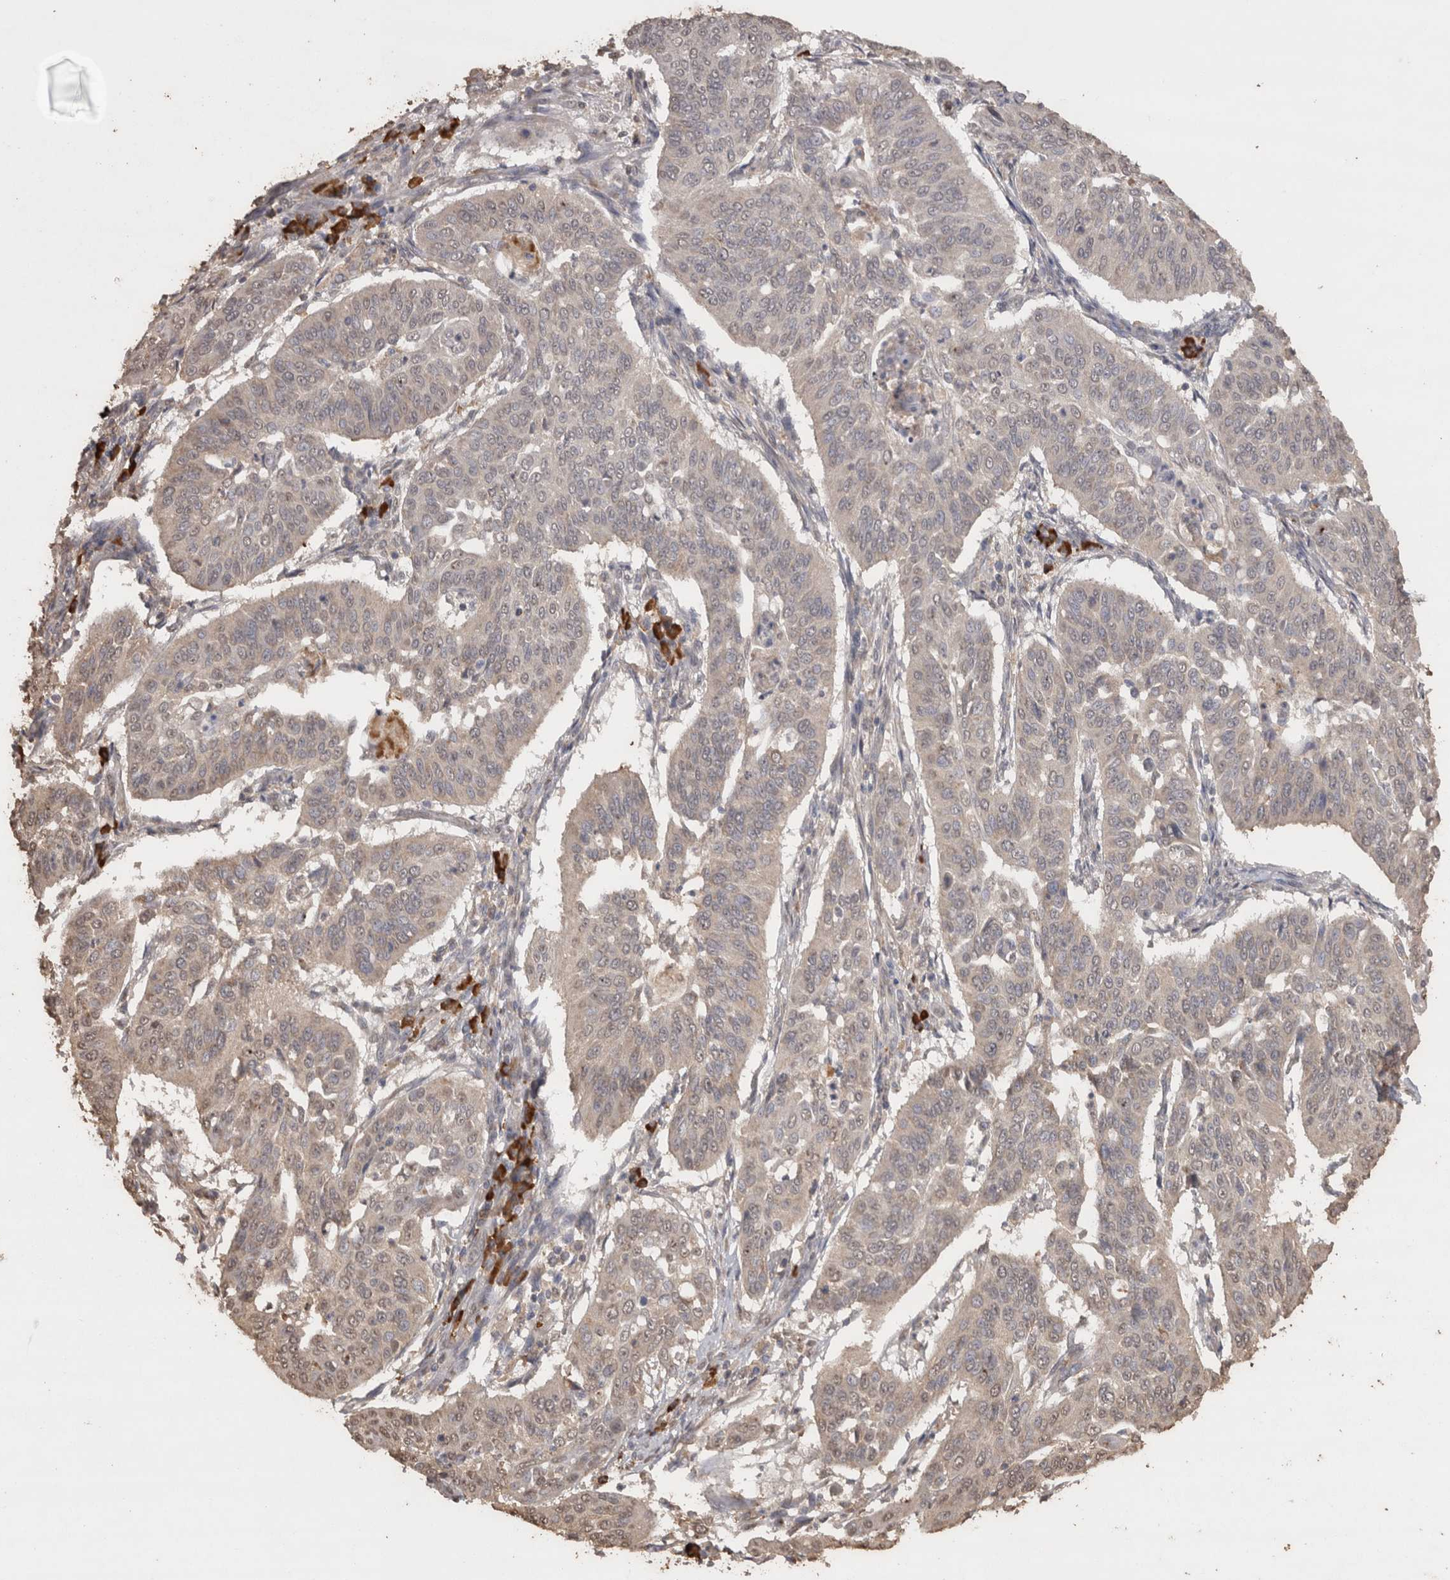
{"staining": {"intensity": "weak", "quantity": ">75%", "location": "cytoplasmic/membranous,nuclear"}, "tissue": "cervical cancer", "cell_type": "Tumor cells", "image_type": "cancer", "snomed": [{"axis": "morphology", "description": "Normal tissue, NOS"}, {"axis": "morphology", "description": "Squamous cell carcinoma, NOS"}, {"axis": "topography", "description": "Cervix"}], "caption": "A histopathology image of squamous cell carcinoma (cervical) stained for a protein demonstrates weak cytoplasmic/membranous and nuclear brown staining in tumor cells. (IHC, brightfield microscopy, high magnification).", "gene": "CRELD2", "patient": {"sex": "female", "age": 39}}